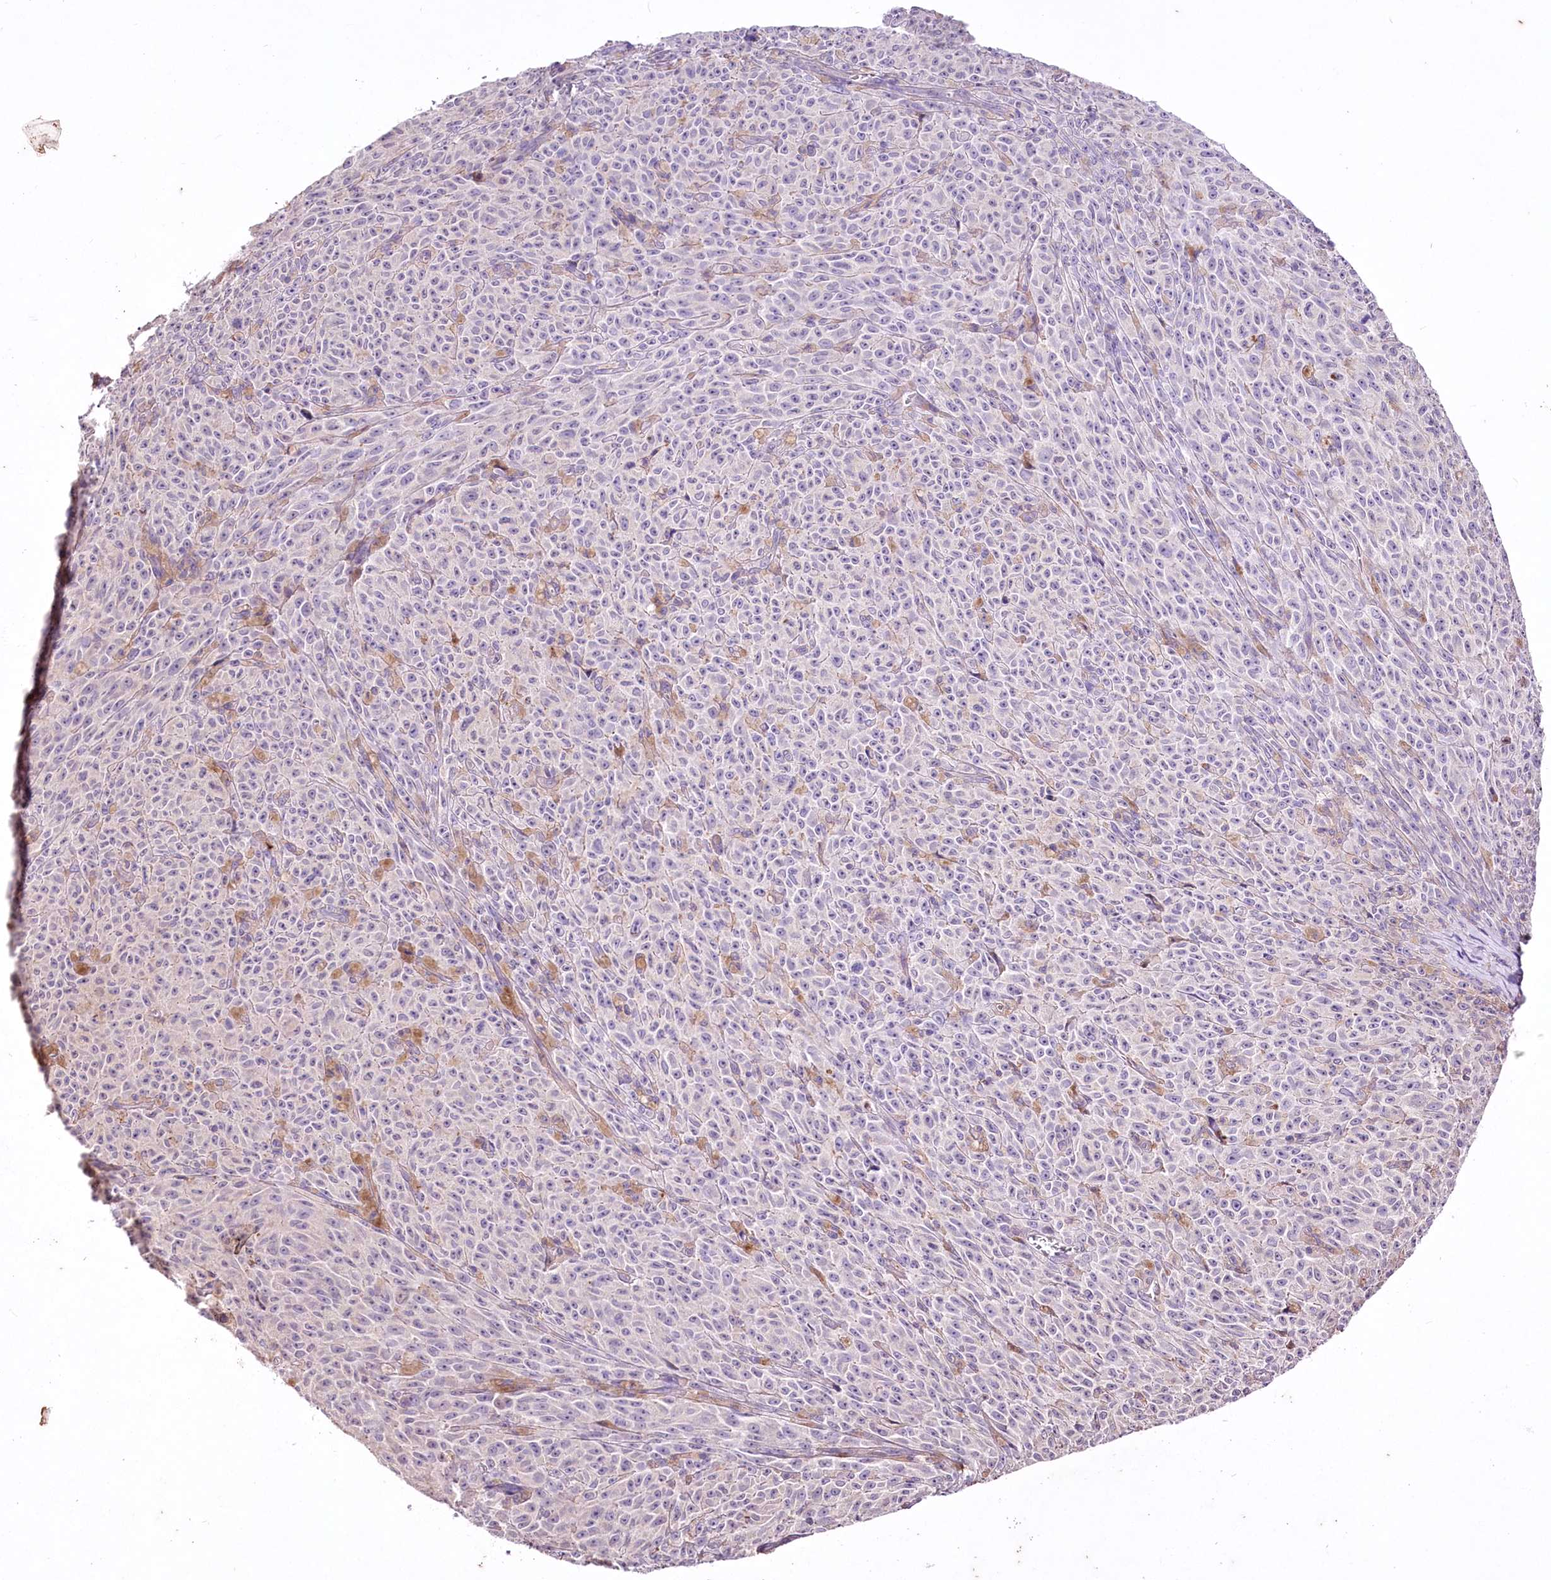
{"staining": {"intensity": "negative", "quantity": "none", "location": "none"}, "tissue": "melanoma", "cell_type": "Tumor cells", "image_type": "cancer", "snomed": [{"axis": "morphology", "description": "Malignant melanoma, NOS"}, {"axis": "topography", "description": "Skin"}], "caption": "This is an immunohistochemistry image of human malignant melanoma. There is no positivity in tumor cells.", "gene": "ENPP1", "patient": {"sex": "female", "age": 82}}